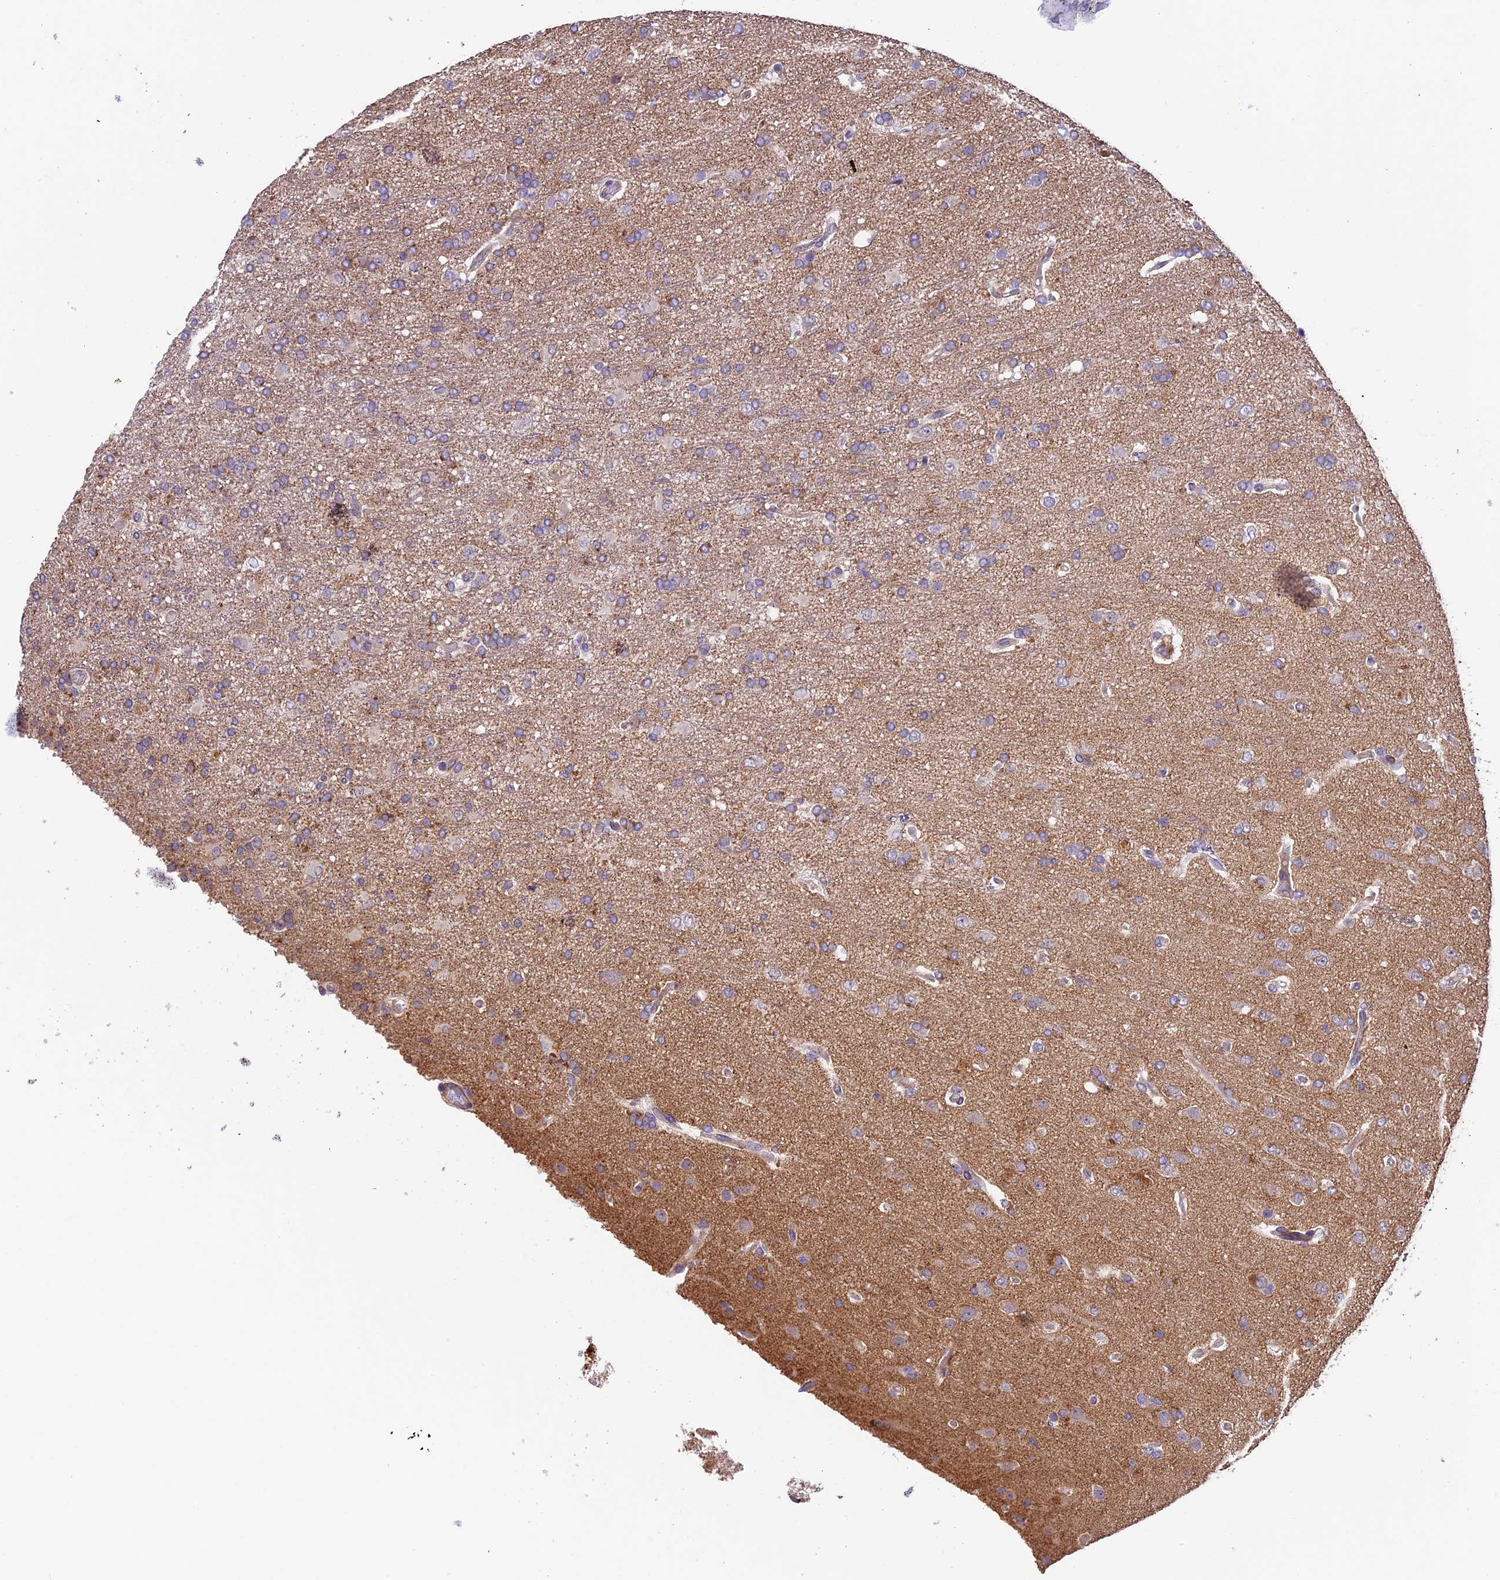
{"staining": {"intensity": "negative", "quantity": "none", "location": "none"}, "tissue": "glioma", "cell_type": "Tumor cells", "image_type": "cancer", "snomed": [{"axis": "morphology", "description": "Glioma, malignant, High grade"}, {"axis": "topography", "description": "Brain"}], "caption": "Micrograph shows no significant protein positivity in tumor cells of glioma.", "gene": "LSM7", "patient": {"sex": "female", "age": 74}}